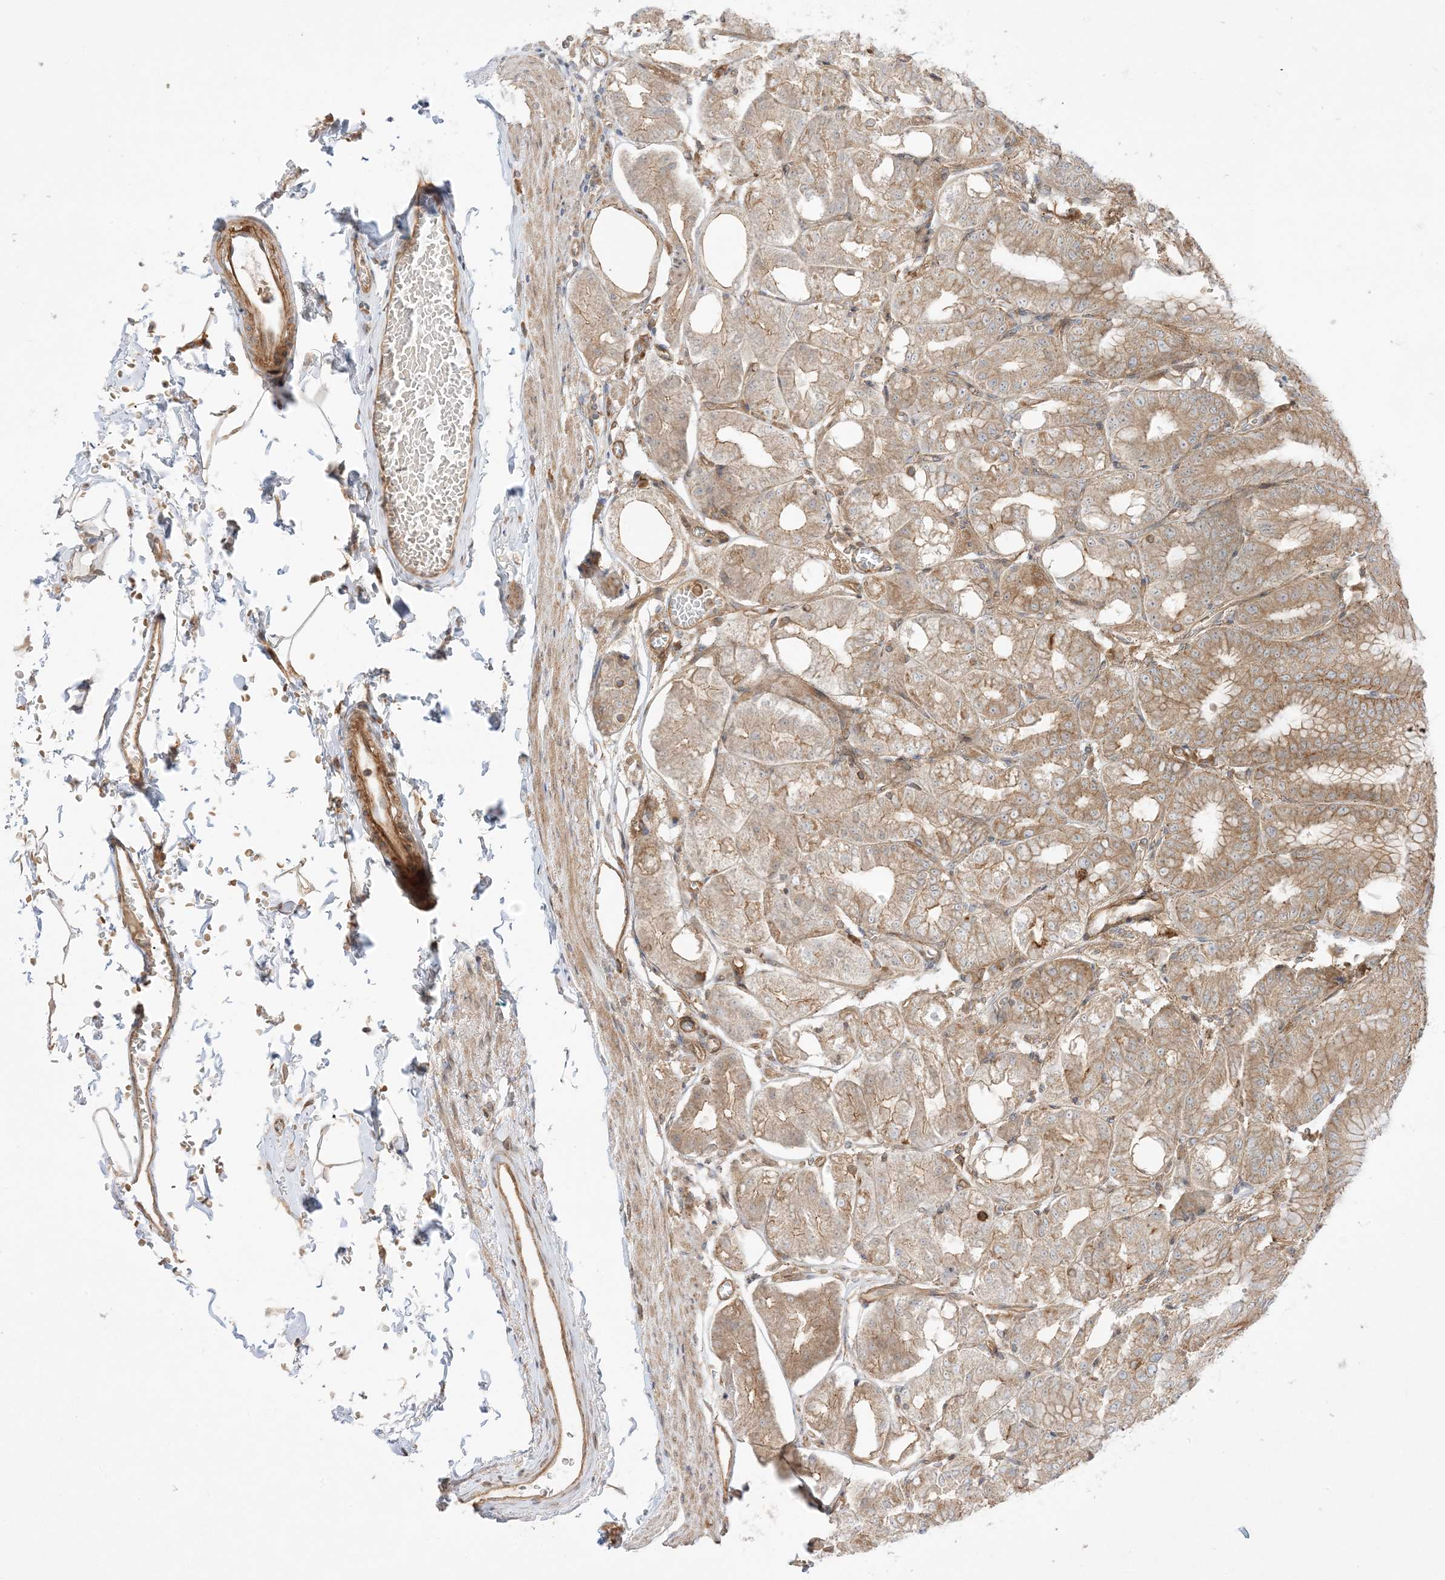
{"staining": {"intensity": "moderate", "quantity": ">75%", "location": "cytoplasmic/membranous"}, "tissue": "stomach", "cell_type": "Glandular cells", "image_type": "normal", "snomed": [{"axis": "morphology", "description": "Normal tissue, NOS"}, {"axis": "topography", "description": "Stomach, lower"}], "caption": "About >75% of glandular cells in benign human stomach exhibit moderate cytoplasmic/membranous protein positivity as visualized by brown immunohistochemical staining.", "gene": "SCARF2", "patient": {"sex": "male", "age": 71}}